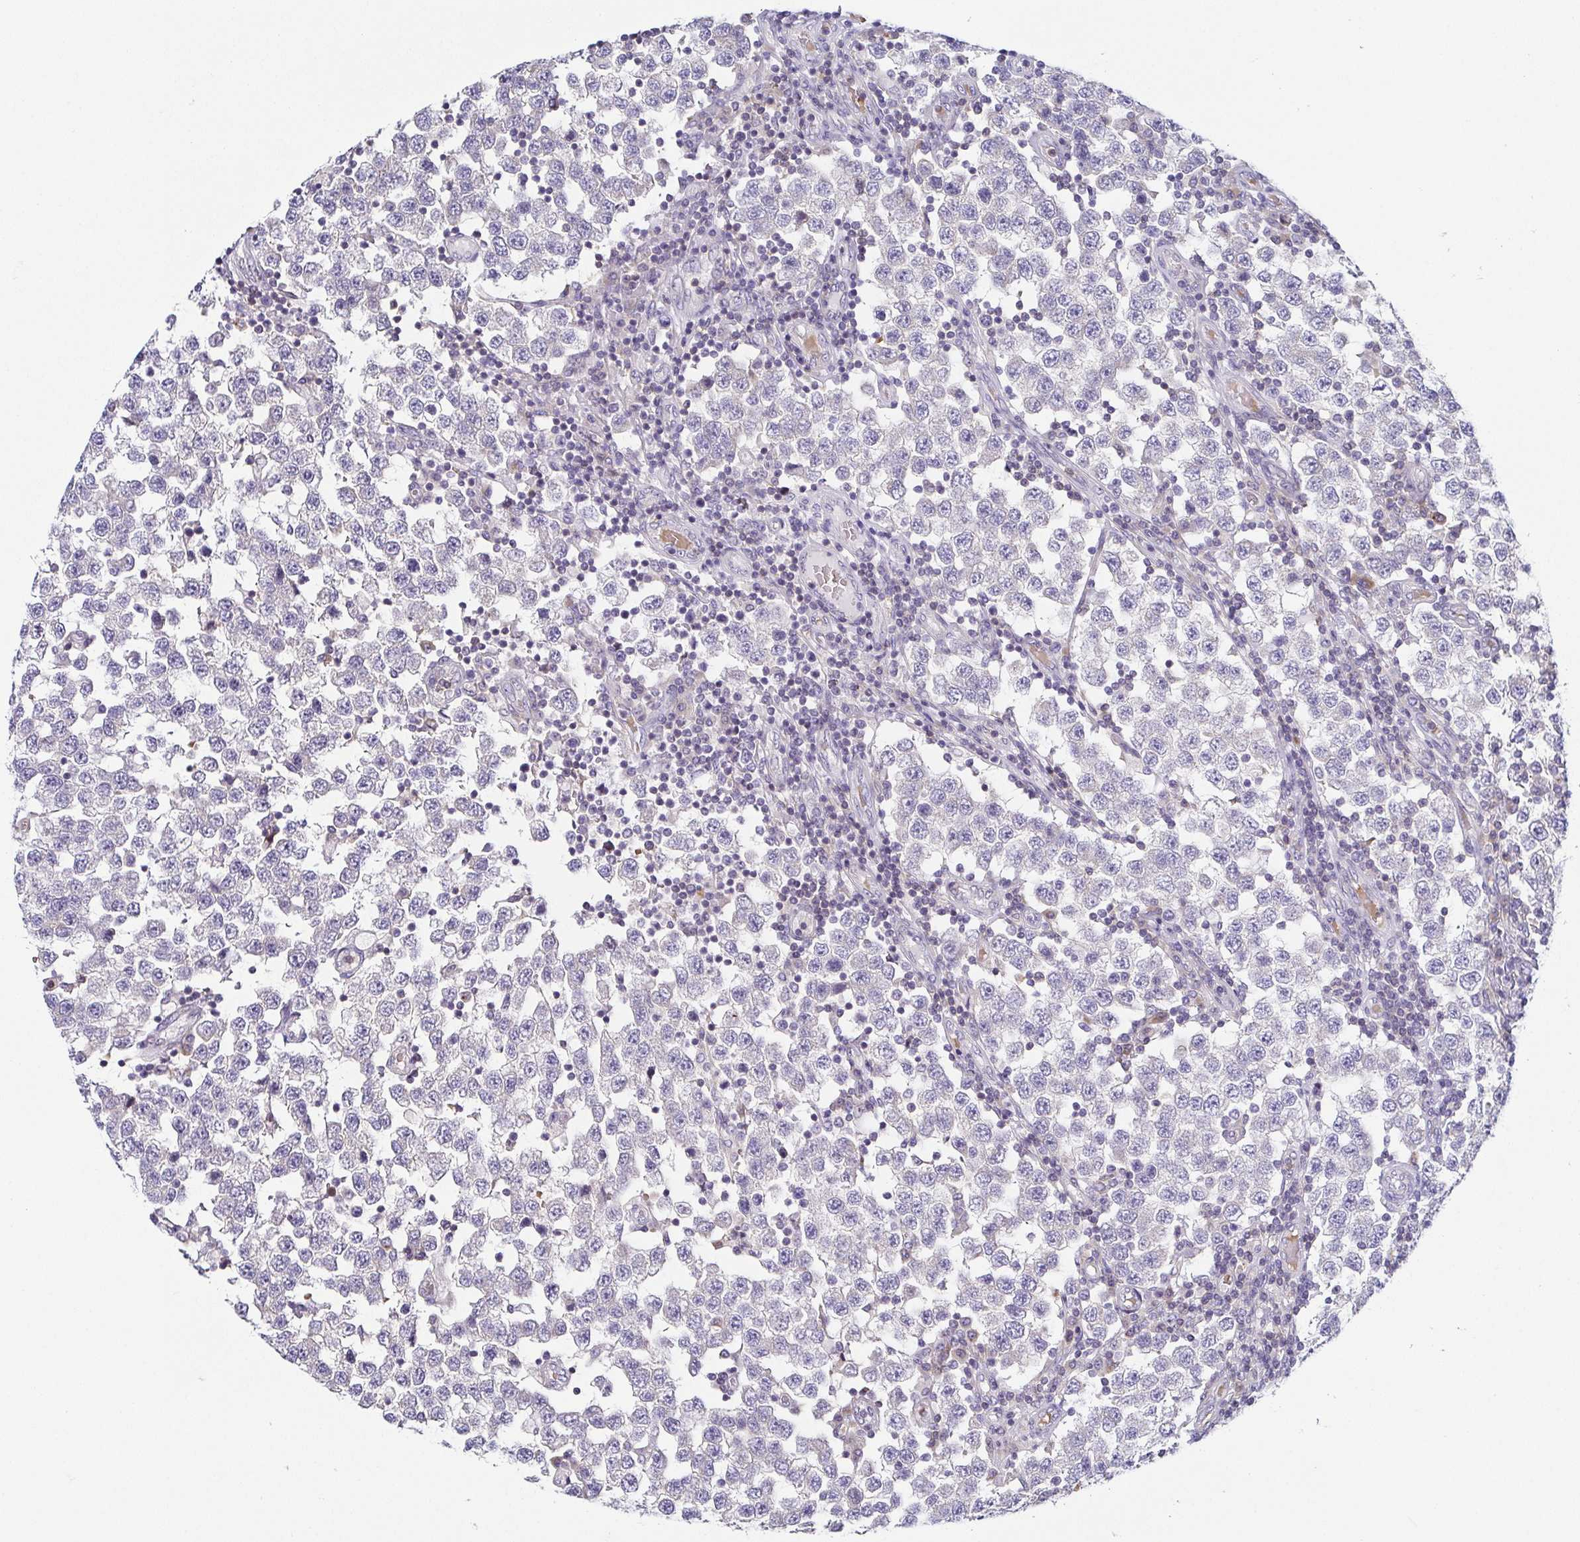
{"staining": {"intensity": "negative", "quantity": "none", "location": "none"}, "tissue": "testis cancer", "cell_type": "Tumor cells", "image_type": "cancer", "snomed": [{"axis": "morphology", "description": "Seminoma, NOS"}, {"axis": "topography", "description": "Testis"}], "caption": "There is no significant staining in tumor cells of testis cancer.", "gene": "FAM162B", "patient": {"sex": "male", "age": 34}}